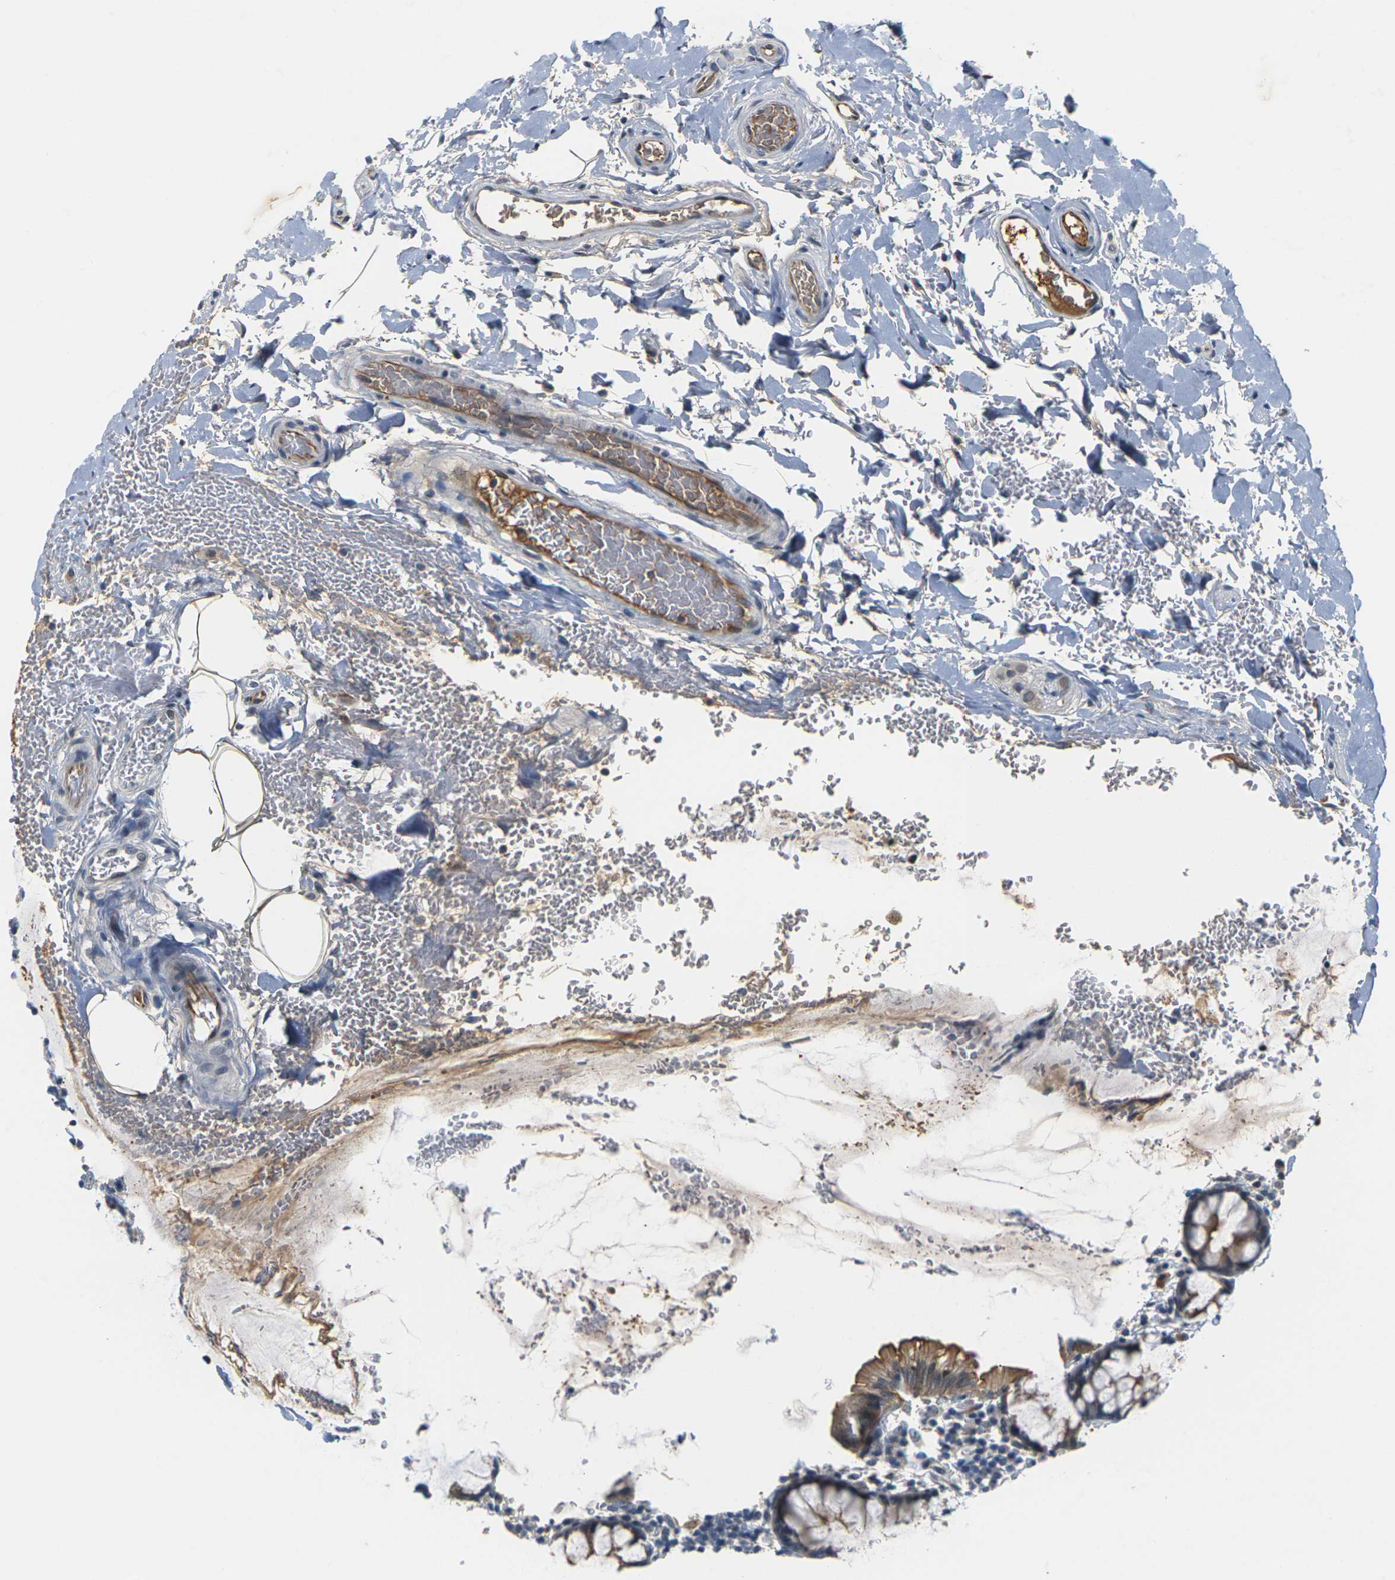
{"staining": {"intensity": "strong", "quantity": "25%-75%", "location": "cytoplasmic/membranous"}, "tissue": "colon", "cell_type": "Endothelial cells", "image_type": "normal", "snomed": [{"axis": "morphology", "description": "Normal tissue, NOS"}, {"axis": "topography", "description": "Colon"}], "caption": "Strong cytoplasmic/membranous expression for a protein is appreciated in about 25%-75% of endothelial cells of unremarkable colon using immunohistochemistry.", "gene": "PKP2", "patient": {"sex": "female", "age": 80}}